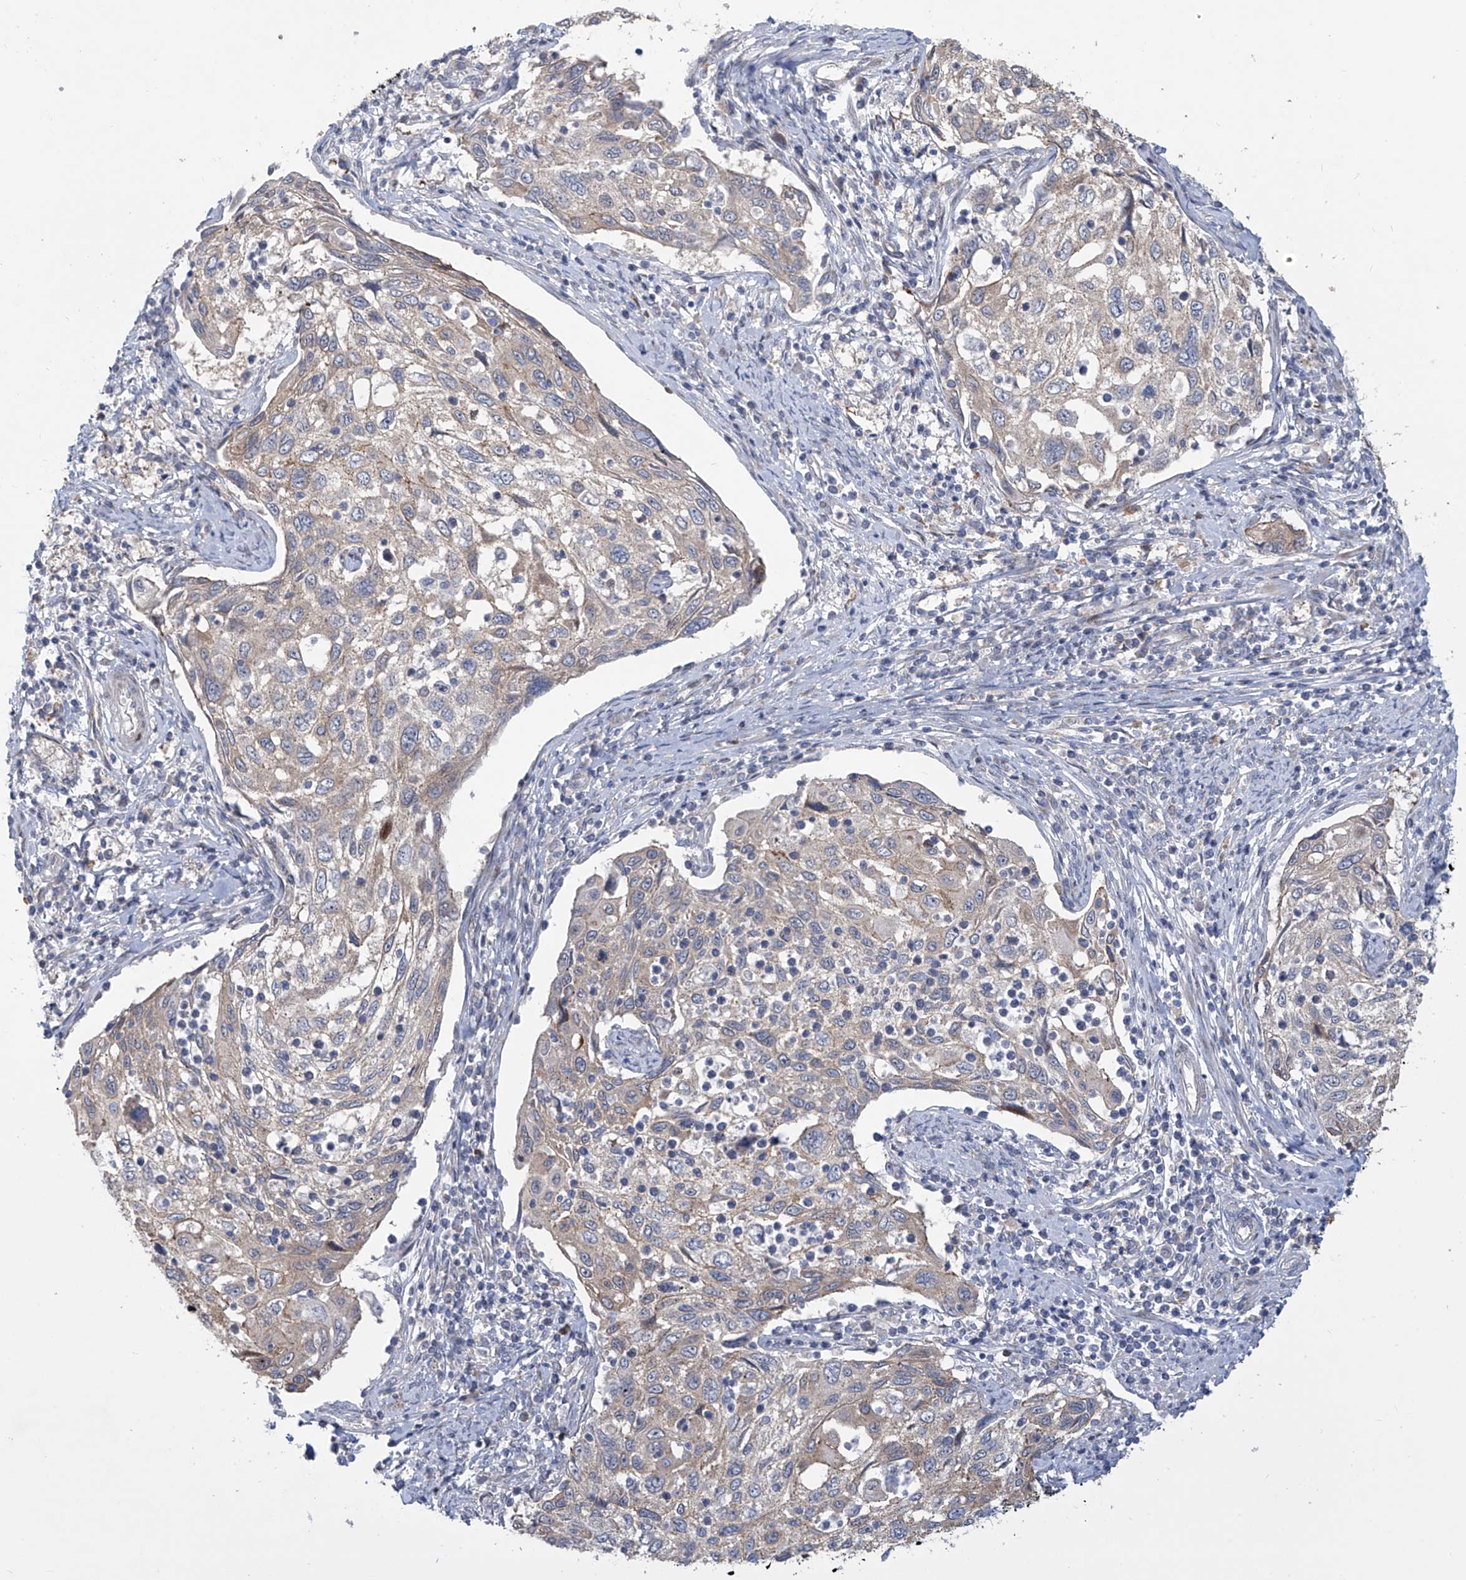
{"staining": {"intensity": "weak", "quantity": "25%-75%", "location": "cytoplasmic/membranous"}, "tissue": "cervical cancer", "cell_type": "Tumor cells", "image_type": "cancer", "snomed": [{"axis": "morphology", "description": "Squamous cell carcinoma, NOS"}, {"axis": "topography", "description": "Cervix"}], "caption": "Protein staining of cervical cancer tissue demonstrates weak cytoplasmic/membranous staining in approximately 25%-75% of tumor cells. (Brightfield microscopy of DAB IHC at high magnification).", "gene": "LRRC1", "patient": {"sex": "female", "age": 70}}